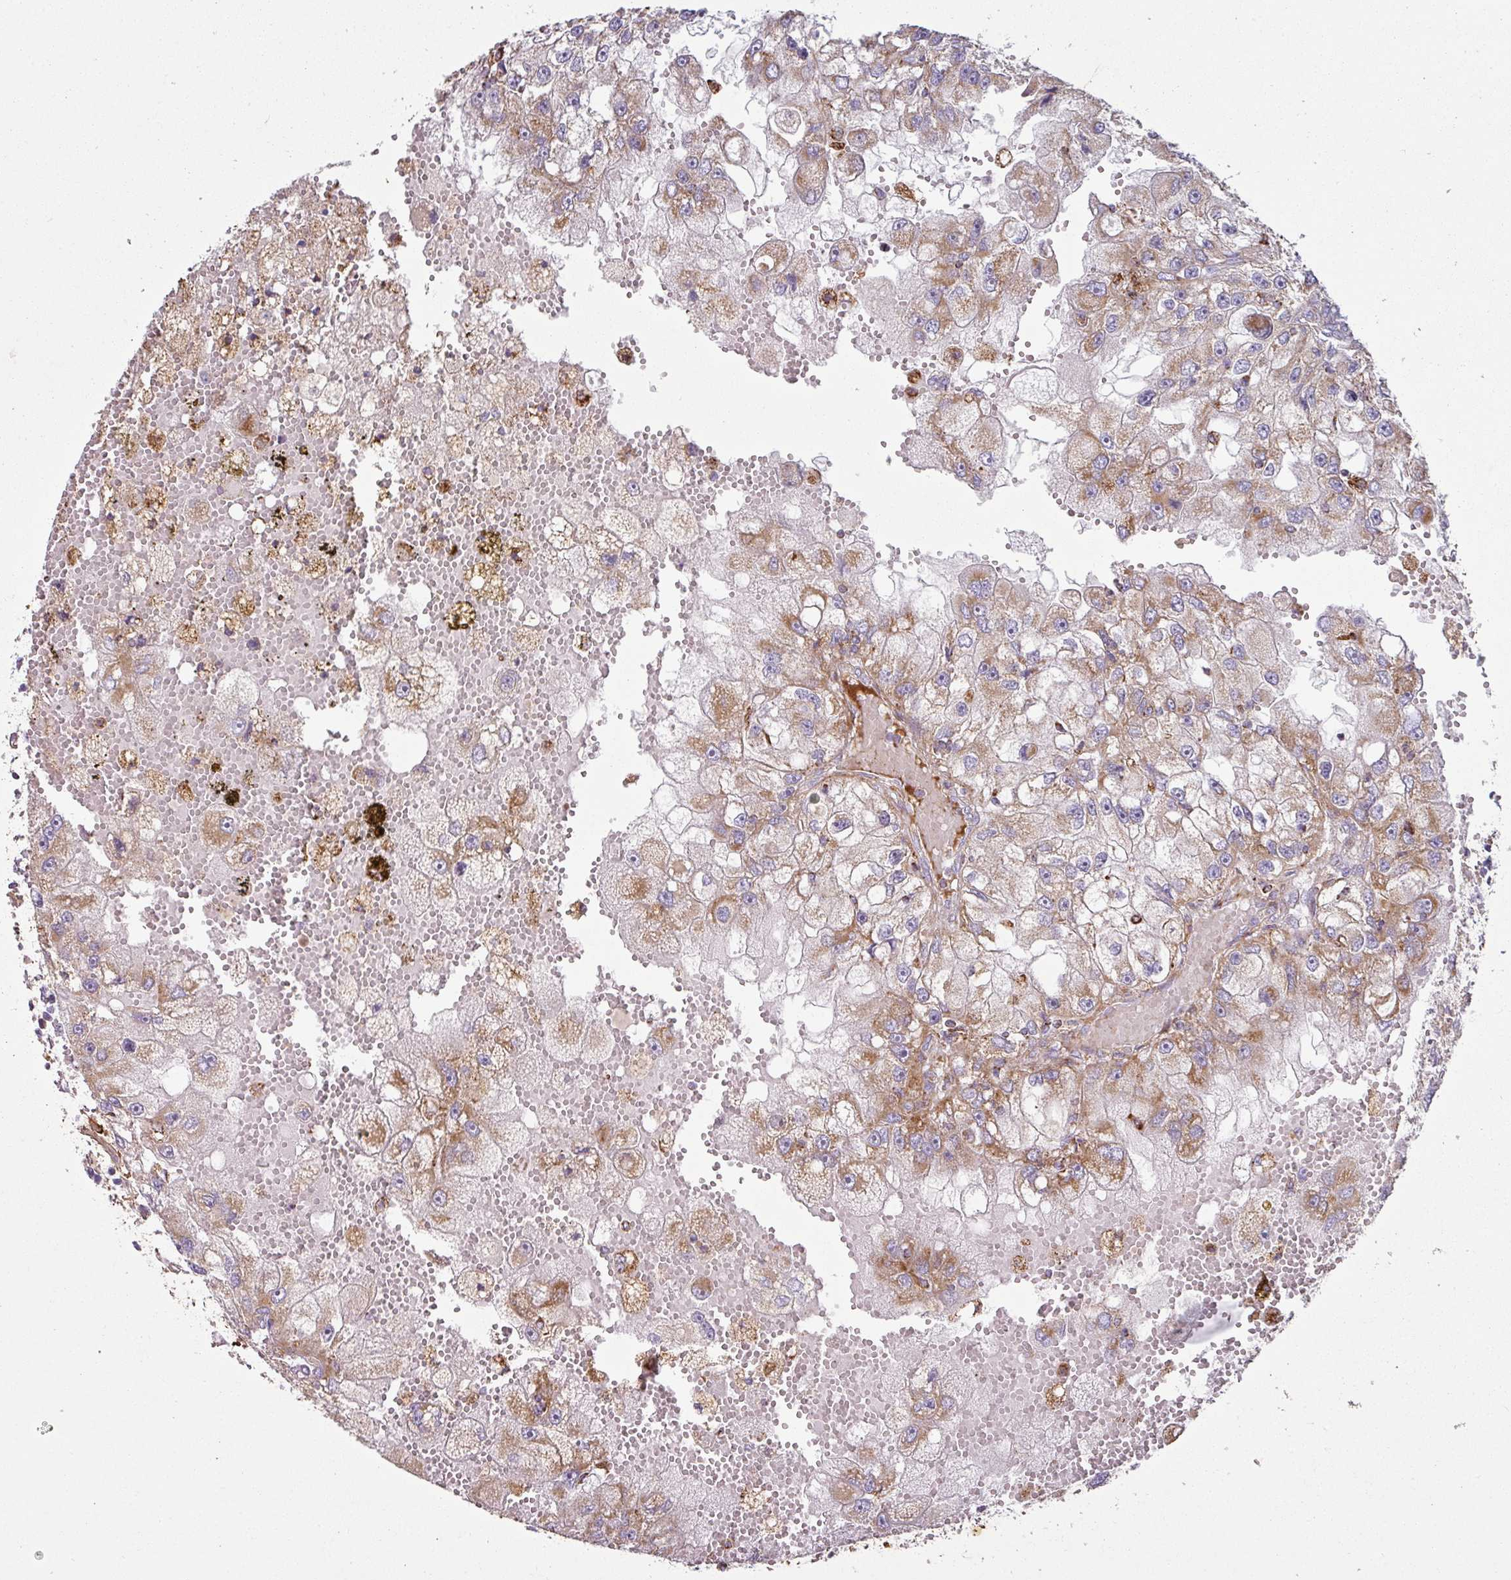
{"staining": {"intensity": "moderate", "quantity": "25%-75%", "location": "cytoplasmic/membranous"}, "tissue": "renal cancer", "cell_type": "Tumor cells", "image_type": "cancer", "snomed": [{"axis": "morphology", "description": "Adenocarcinoma, NOS"}, {"axis": "topography", "description": "Kidney"}], "caption": "An immunohistochemistry photomicrograph of neoplastic tissue is shown. Protein staining in brown shows moderate cytoplasmic/membranous positivity in adenocarcinoma (renal) within tumor cells.", "gene": "SQOR", "patient": {"sex": "male", "age": 63}}